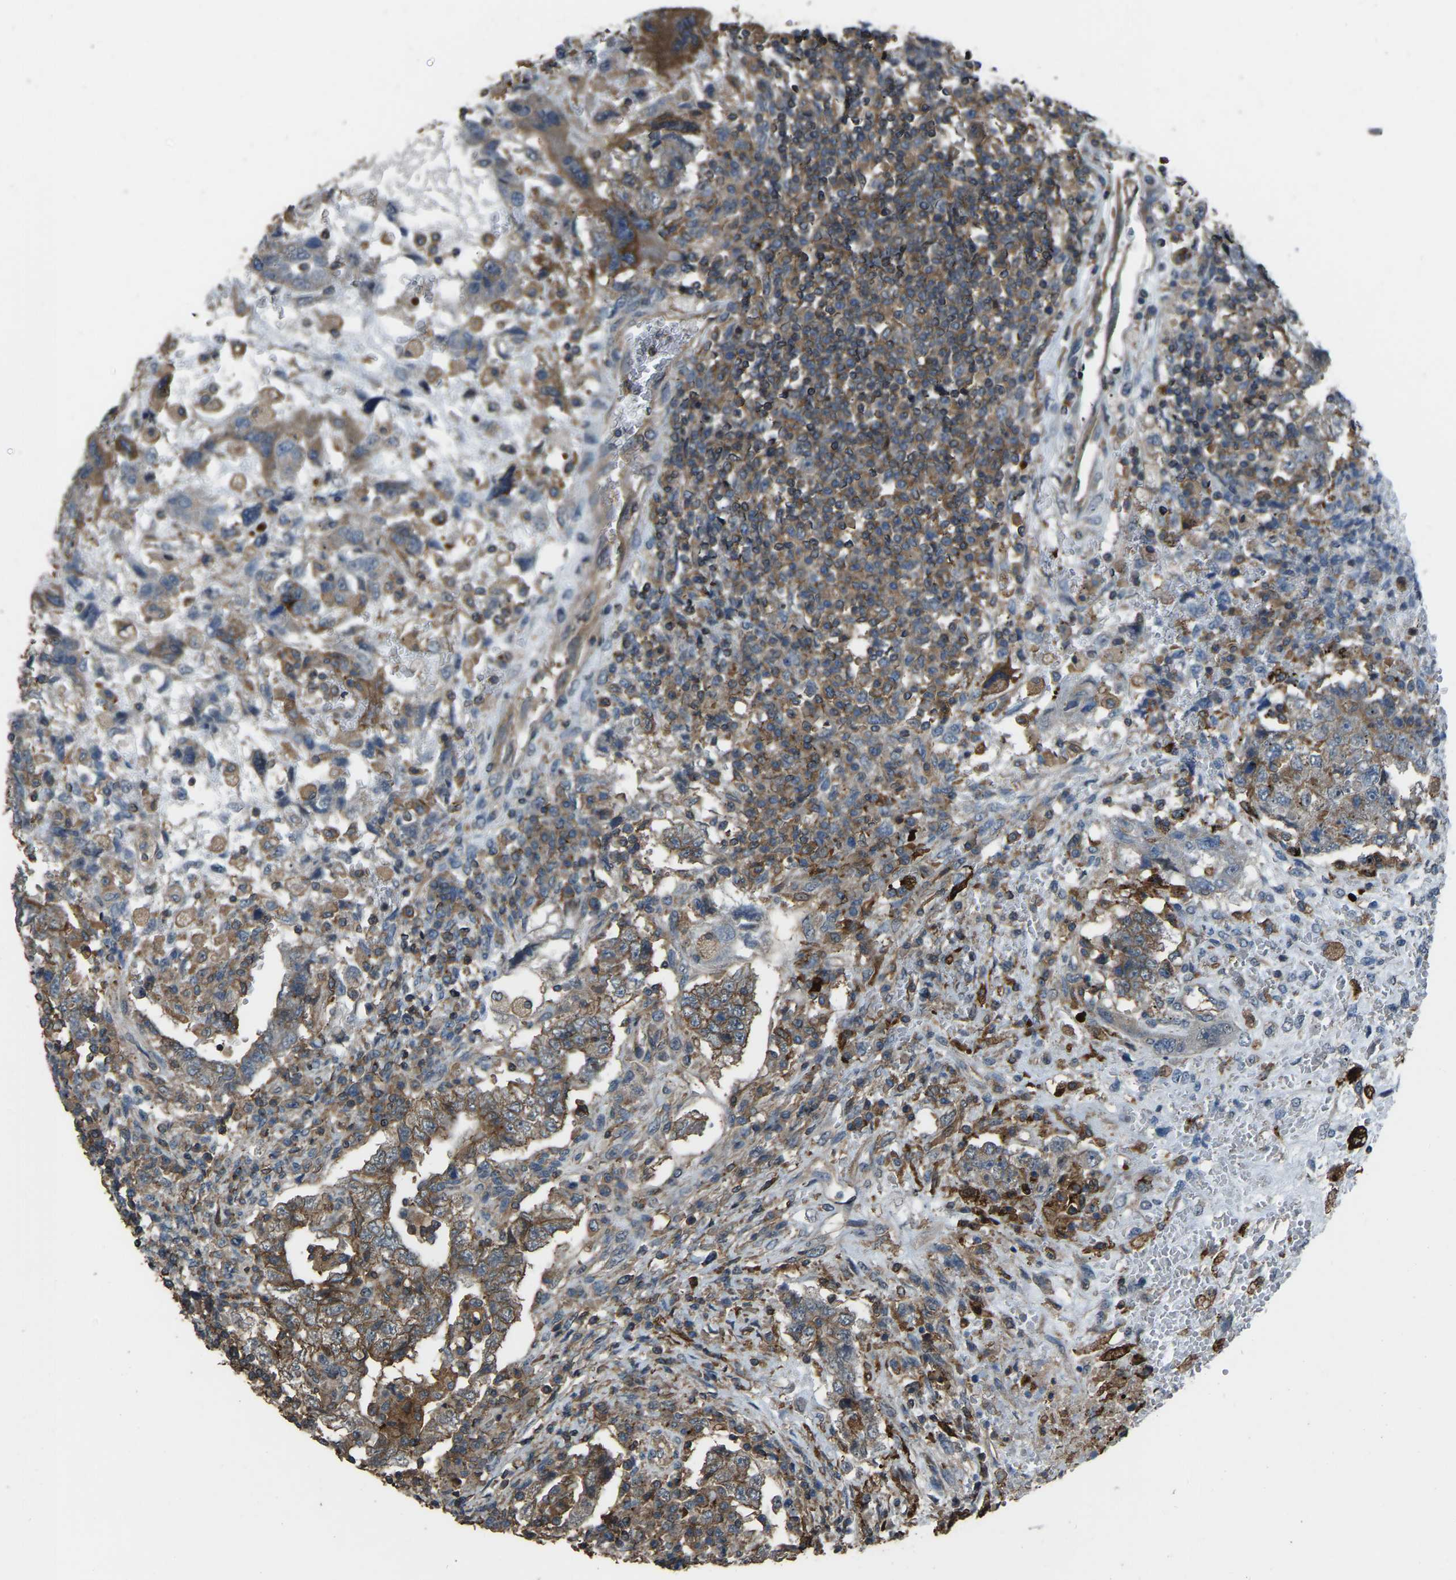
{"staining": {"intensity": "weak", "quantity": "25%-75%", "location": "cytoplasmic/membranous"}, "tissue": "testis cancer", "cell_type": "Tumor cells", "image_type": "cancer", "snomed": [{"axis": "morphology", "description": "Carcinoma, Embryonal, NOS"}, {"axis": "topography", "description": "Testis"}], "caption": "Brown immunohistochemical staining in human embryonal carcinoma (testis) exhibits weak cytoplasmic/membranous staining in about 25%-75% of tumor cells.", "gene": "SLC4A2", "patient": {"sex": "male", "age": 26}}